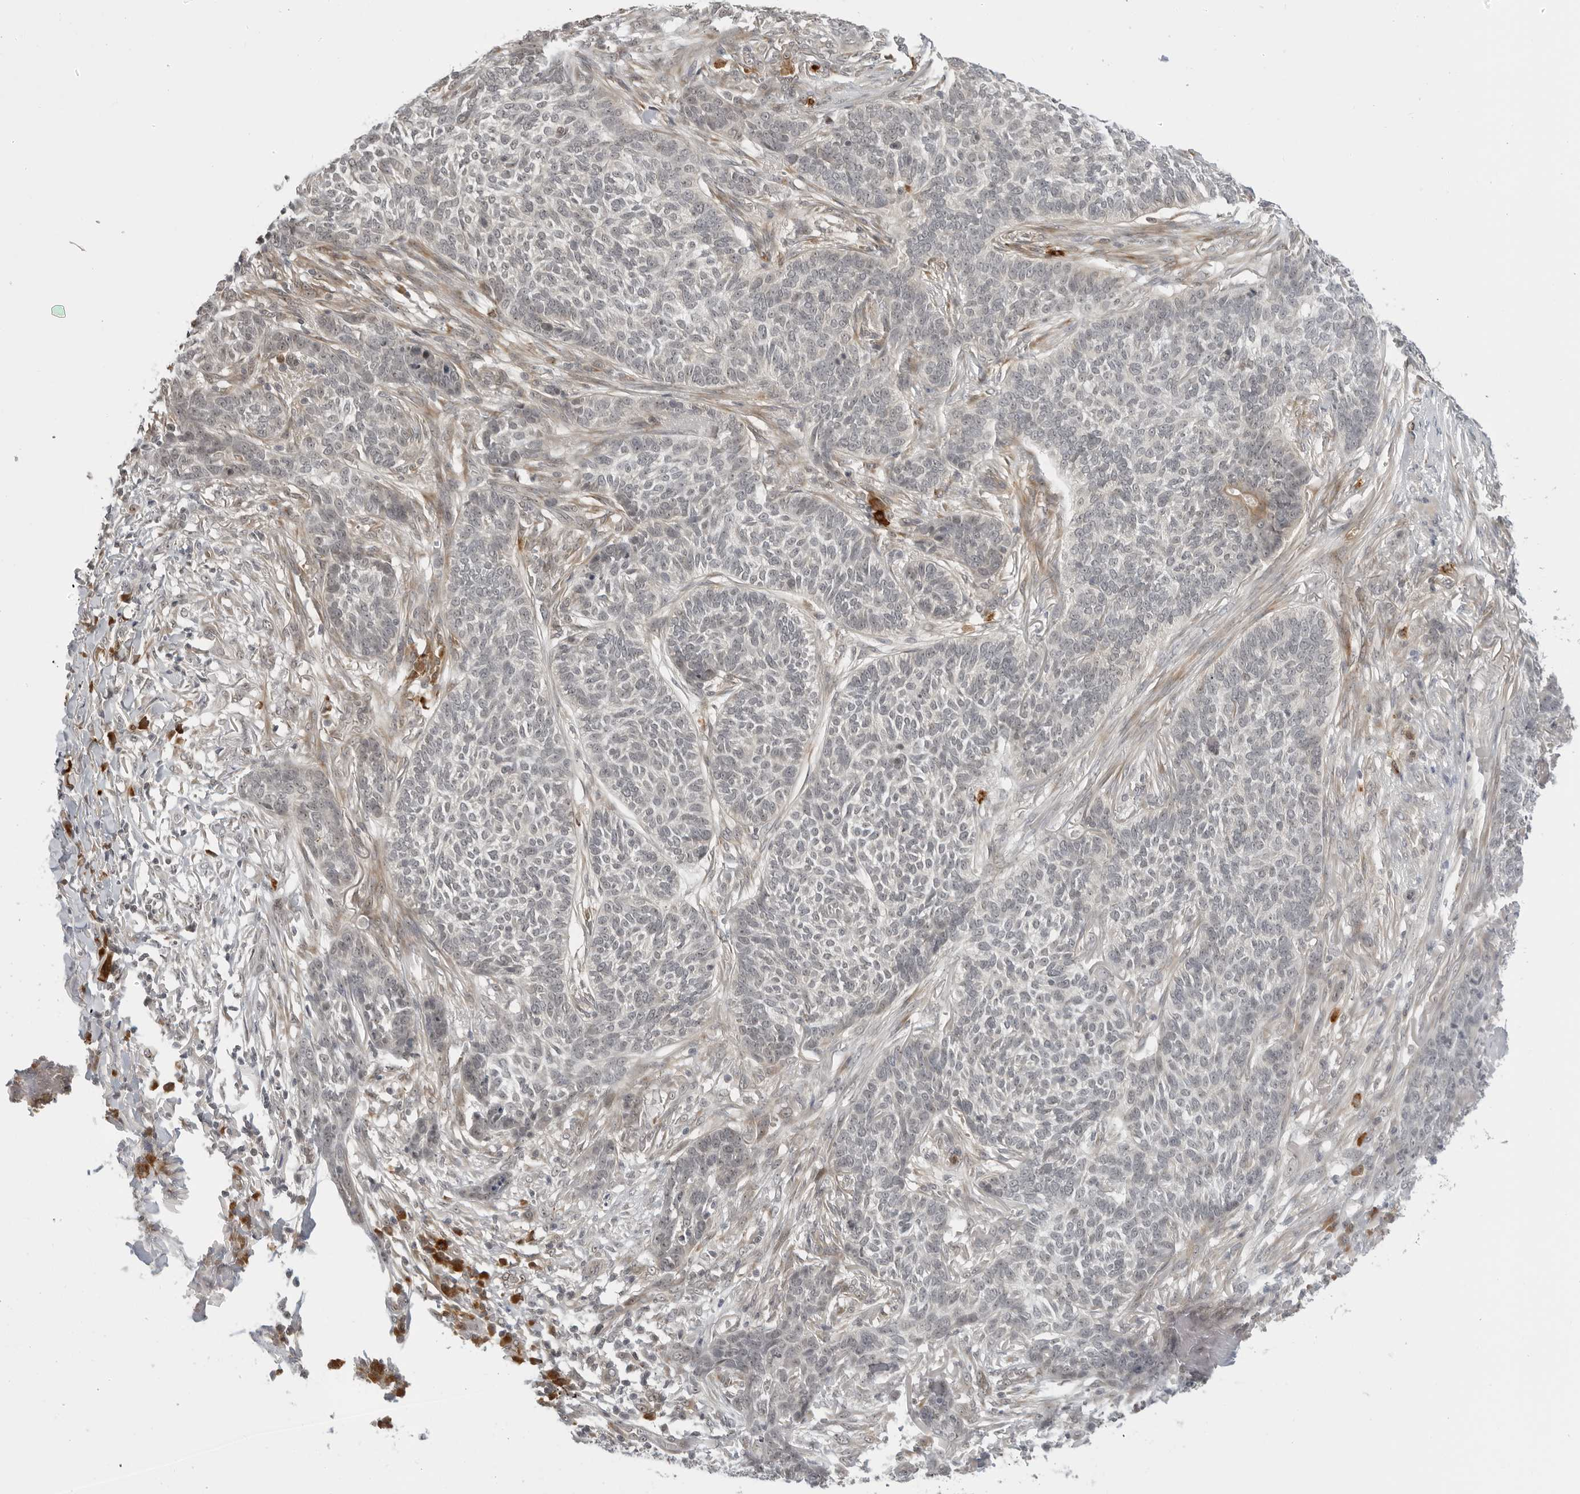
{"staining": {"intensity": "negative", "quantity": "none", "location": "none"}, "tissue": "skin cancer", "cell_type": "Tumor cells", "image_type": "cancer", "snomed": [{"axis": "morphology", "description": "Basal cell carcinoma"}, {"axis": "topography", "description": "Skin"}], "caption": "IHC of human basal cell carcinoma (skin) exhibits no staining in tumor cells.", "gene": "SUGCT", "patient": {"sex": "male", "age": 85}}